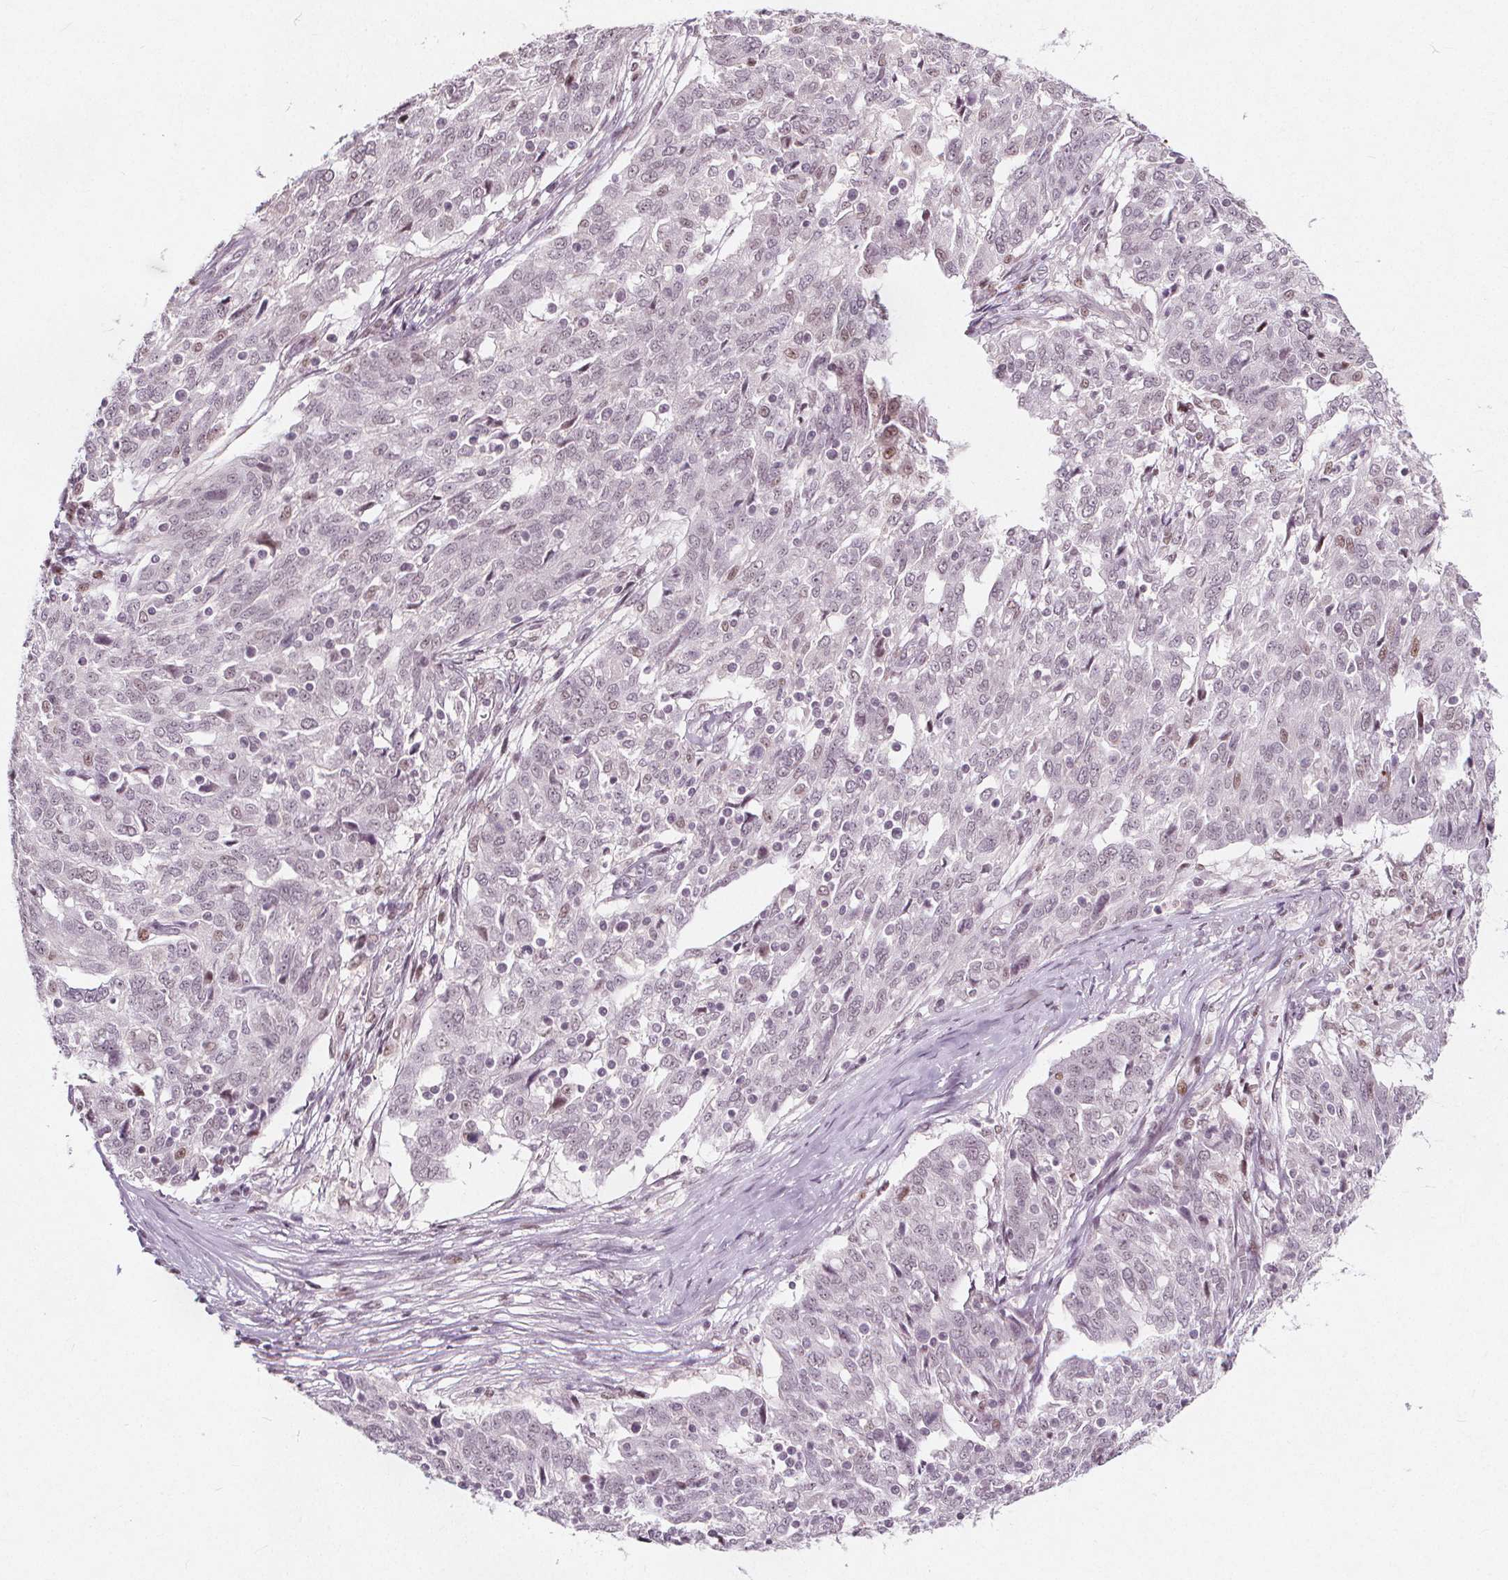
{"staining": {"intensity": "weak", "quantity": "<25%", "location": "nuclear"}, "tissue": "ovarian cancer", "cell_type": "Tumor cells", "image_type": "cancer", "snomed": [{"axis": "morphology", "description": "Cystadenocarcinoma, serous, NOS"}, {"axis": "topography", "description": "Ovary"}], "caption": "The image demonstrates no significant staining in tumor cells of ovarian serous cystadenocarcinoma. Nuclei are stained in blue.", "gene": "TAF6L", "patient": {"sex": "female", "age": 67}}